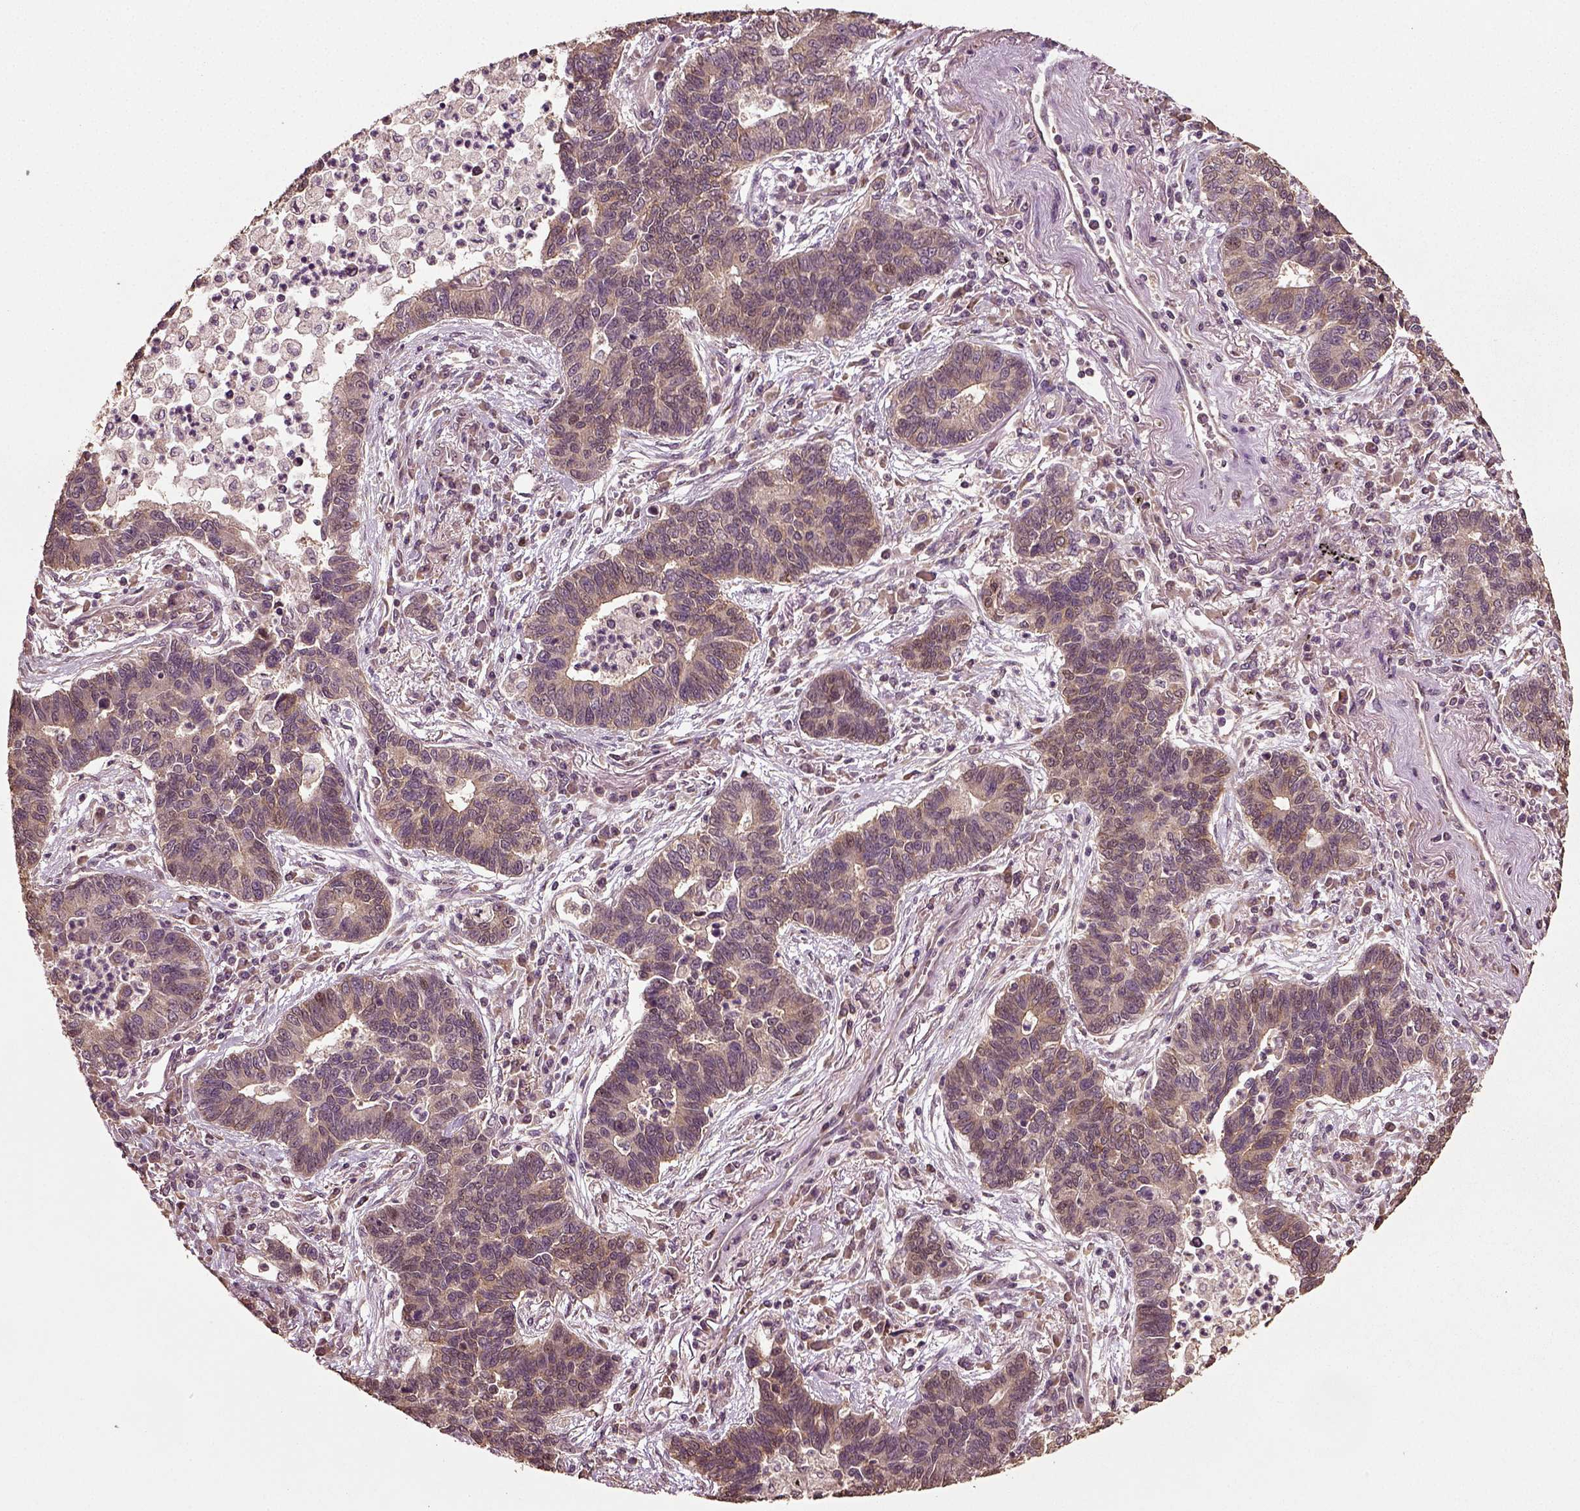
{"staining": {"intensity": "weak", "quantity": "25%-75%", "location": "cytoplasmic/membranous"}, "tissue": "lung cancer", "cell_type": "Tumor cells", "image_type": "cancer", "snomed": [{"axis": "morphology", "description": "Adenocarcinoma, NOS"}, {"axis": "topography", "description": "Lung"}], "caption": "There is low levels of weak cytoplasmic/membranous positivity in tumor cells of lung adenocarcinoma, as demonstrated by immunohistochemical staining (brown color).", "gene": "ERV3-1", "patient": {"sex": "female", "age": 57}}